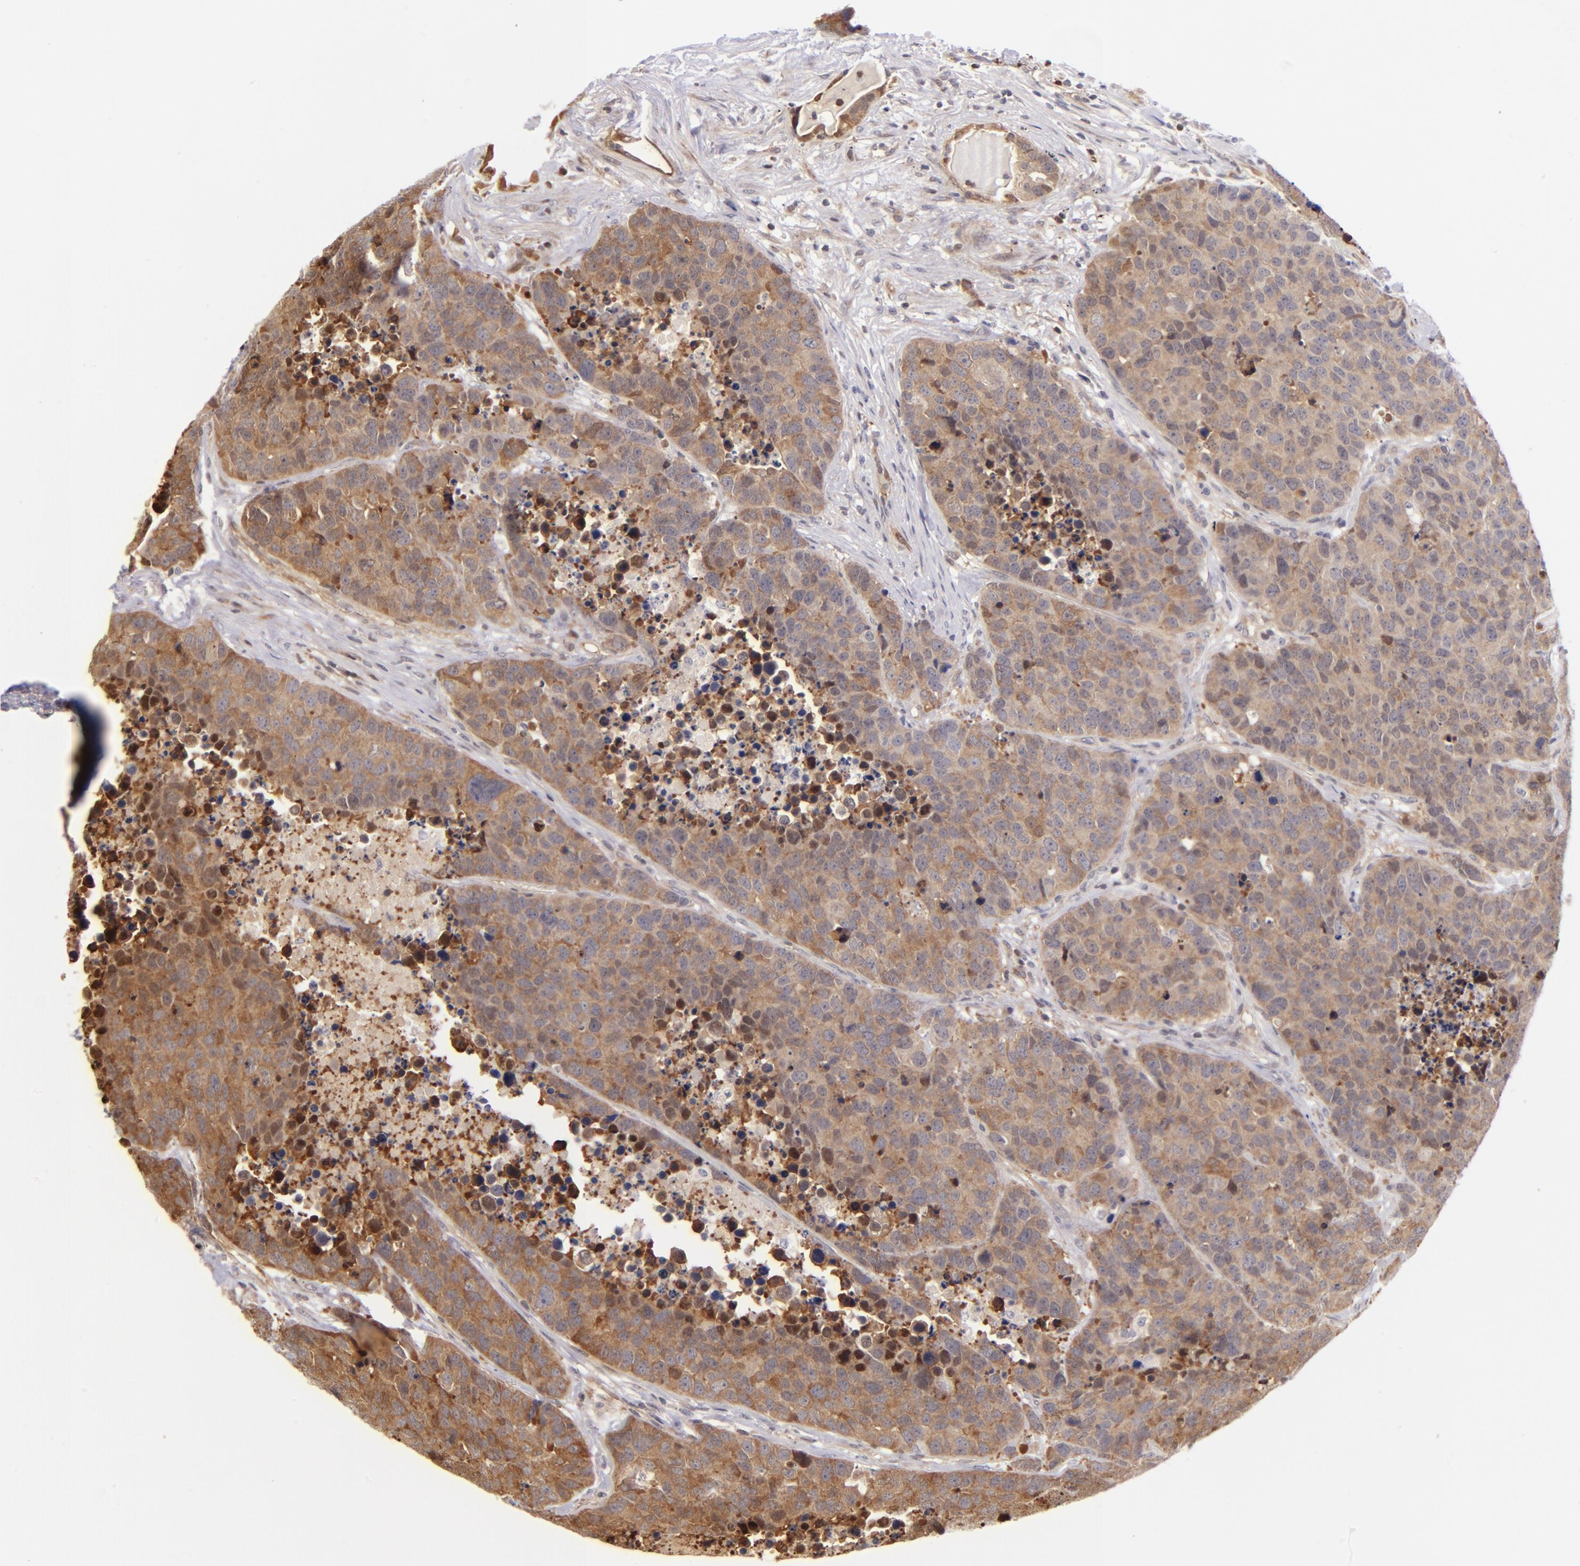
{"staining": {"intensity": "moderate", "quantity": ">75%", "location": "cytoplasmic/membranous"}, "tissue": "carcinoid", "cell_type": "Tumor cells", "image_type": "cancer", "snomed": [{"axis": "morphology", "description": "Carcinoid, malignant, NOS"}, {"axis": "topography", "description": "Lung"}], "caption": "Protein expression analysis of human malignant carcinoid reveals moderate cytoplasmic/membranous expression in about >75% of tumor cells.", "gene": "YWHAB", "patient": {"sex": "male", "age": 60}}